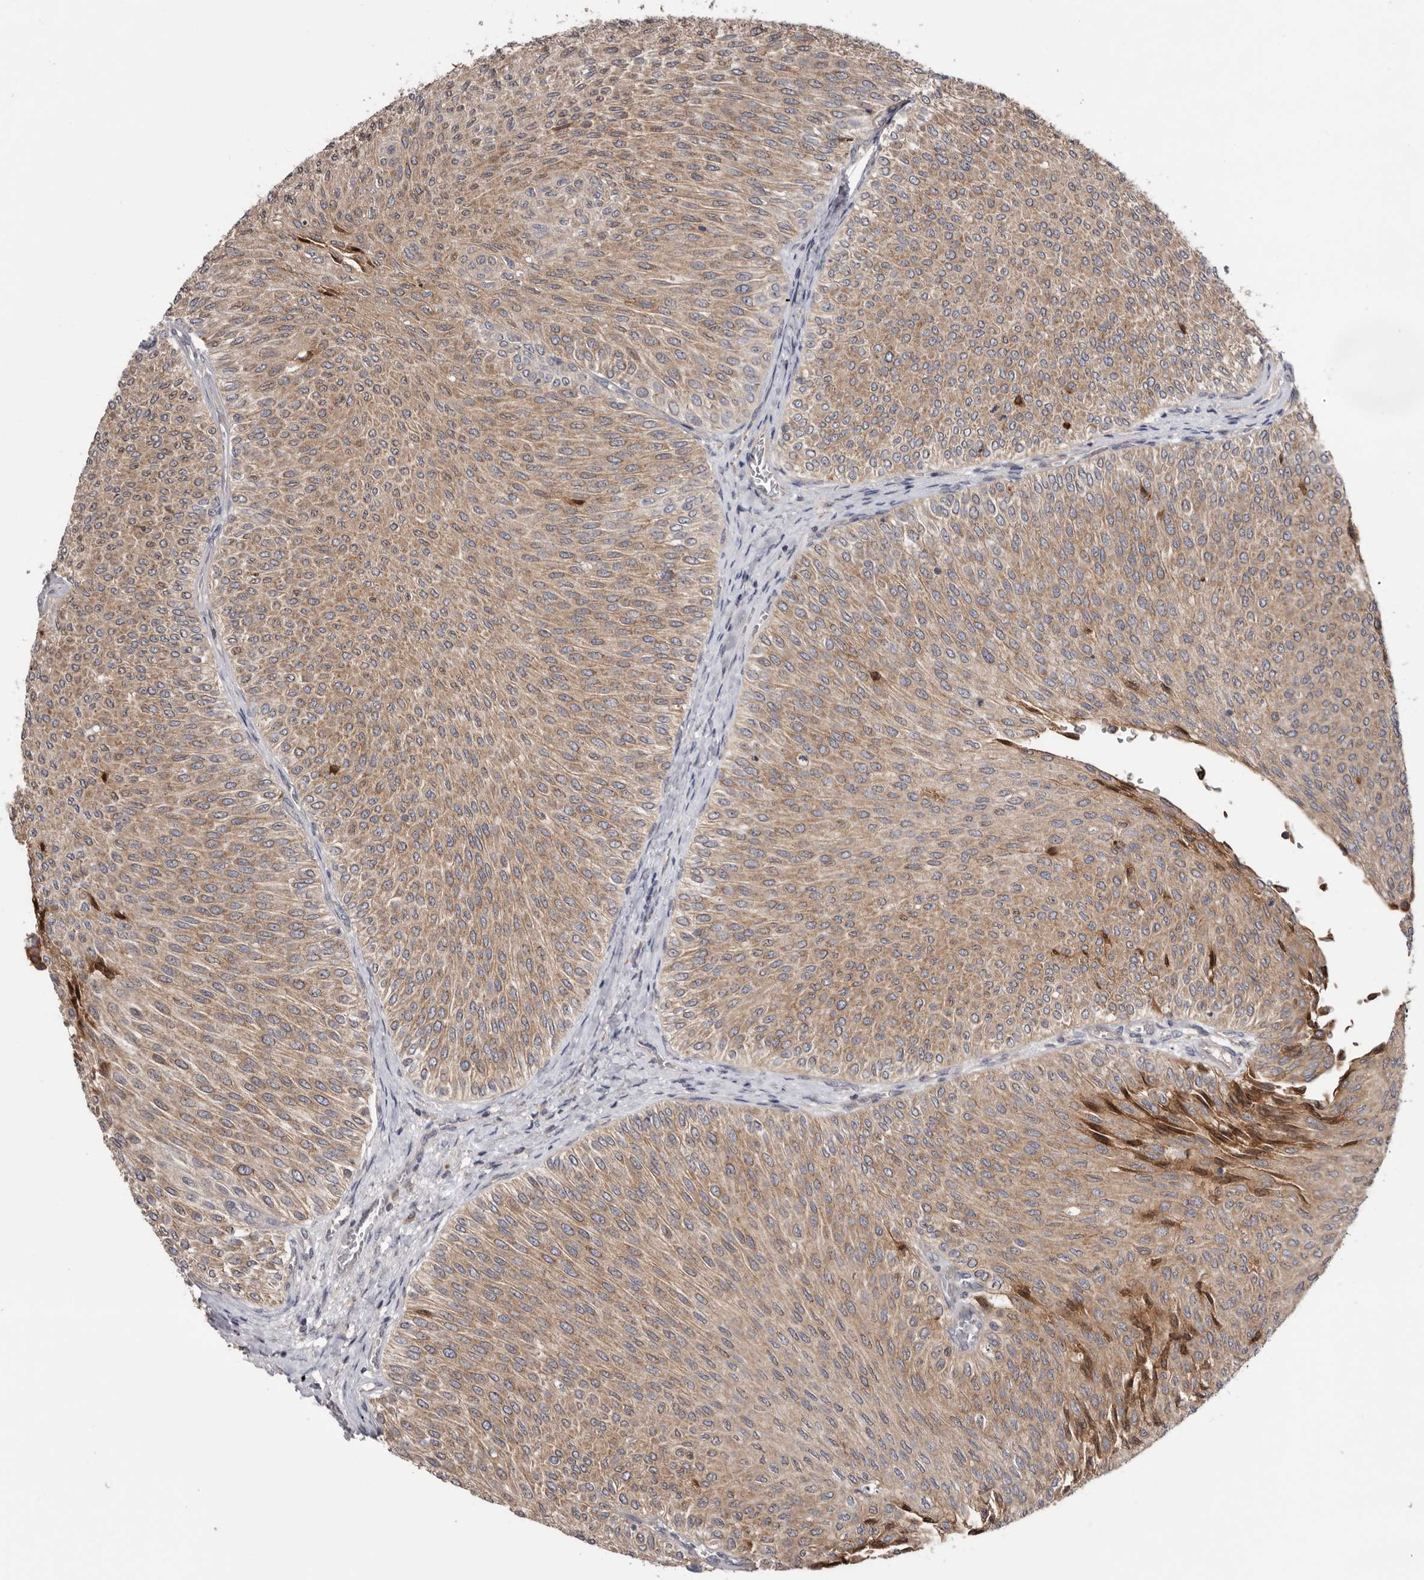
{"staining": {"intensity": "moderate", "quantity": ">75%", "location": "cytoplasmic/membranous"}, "tissue": "urothelial cancer", "cell_type": "Tumor cells", "image_type": "cancer", "snomed": [{"axis": "morphology", "description": "Urothelial carcinoma, Low grade"}, {"axis": "topography", "description": "Urinary bladder"}], "caption": "There is medium levels of moderate cytoplasmic/membranous expression in tumor cells of urothelial cancer, as demonstrated by immunohistochemical staining (brown color).", "gene": "TMUB1", "patient": {"sex": "male", "age": 78}}